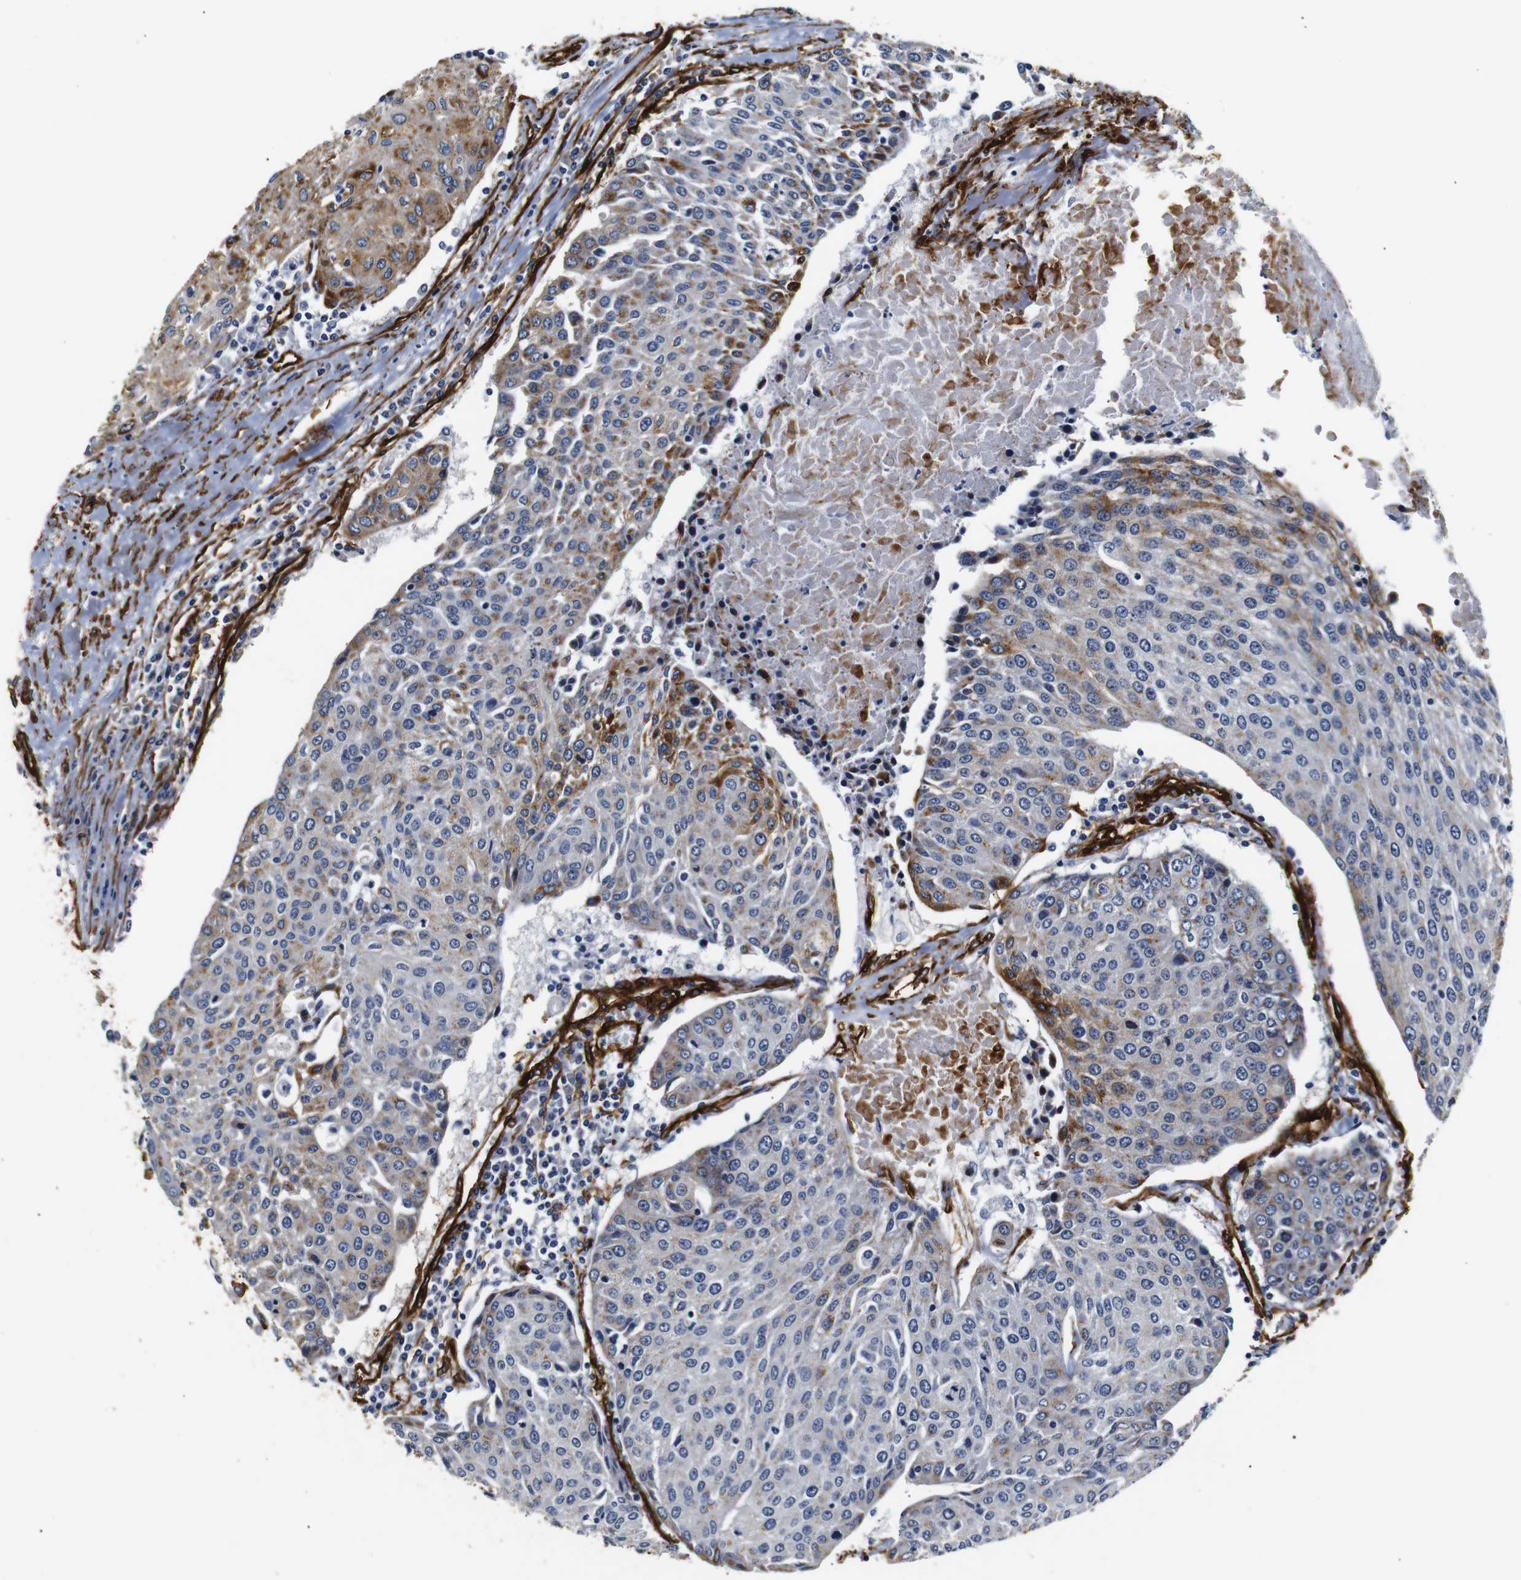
{"staining": {"intensity": "strong", "quantity": "25%-75%", "location": "cytoplasmic/membranous"}, "tissue": "urothelial cancer", "cell_type": "Tumor cells", "image_type": "cancer", "snomed": [{"axis": "morphology", "description": "Urothelial carcinoma, High grade"}, {"axis": "topography", "description": "Urinary bladder"}], "caption": "Immunohistochemistry (IHC) image of neoplastic tissue: human urothelial cancer stained using IHC exhibits high levels of strong protein expression localized specifically in the cytoplasmic/membranous of tumor cells, appearing as a cytoplasmic/membranous brown color.", "gene": "CAV2", "patient": {"sex": "female", "age": 85}}